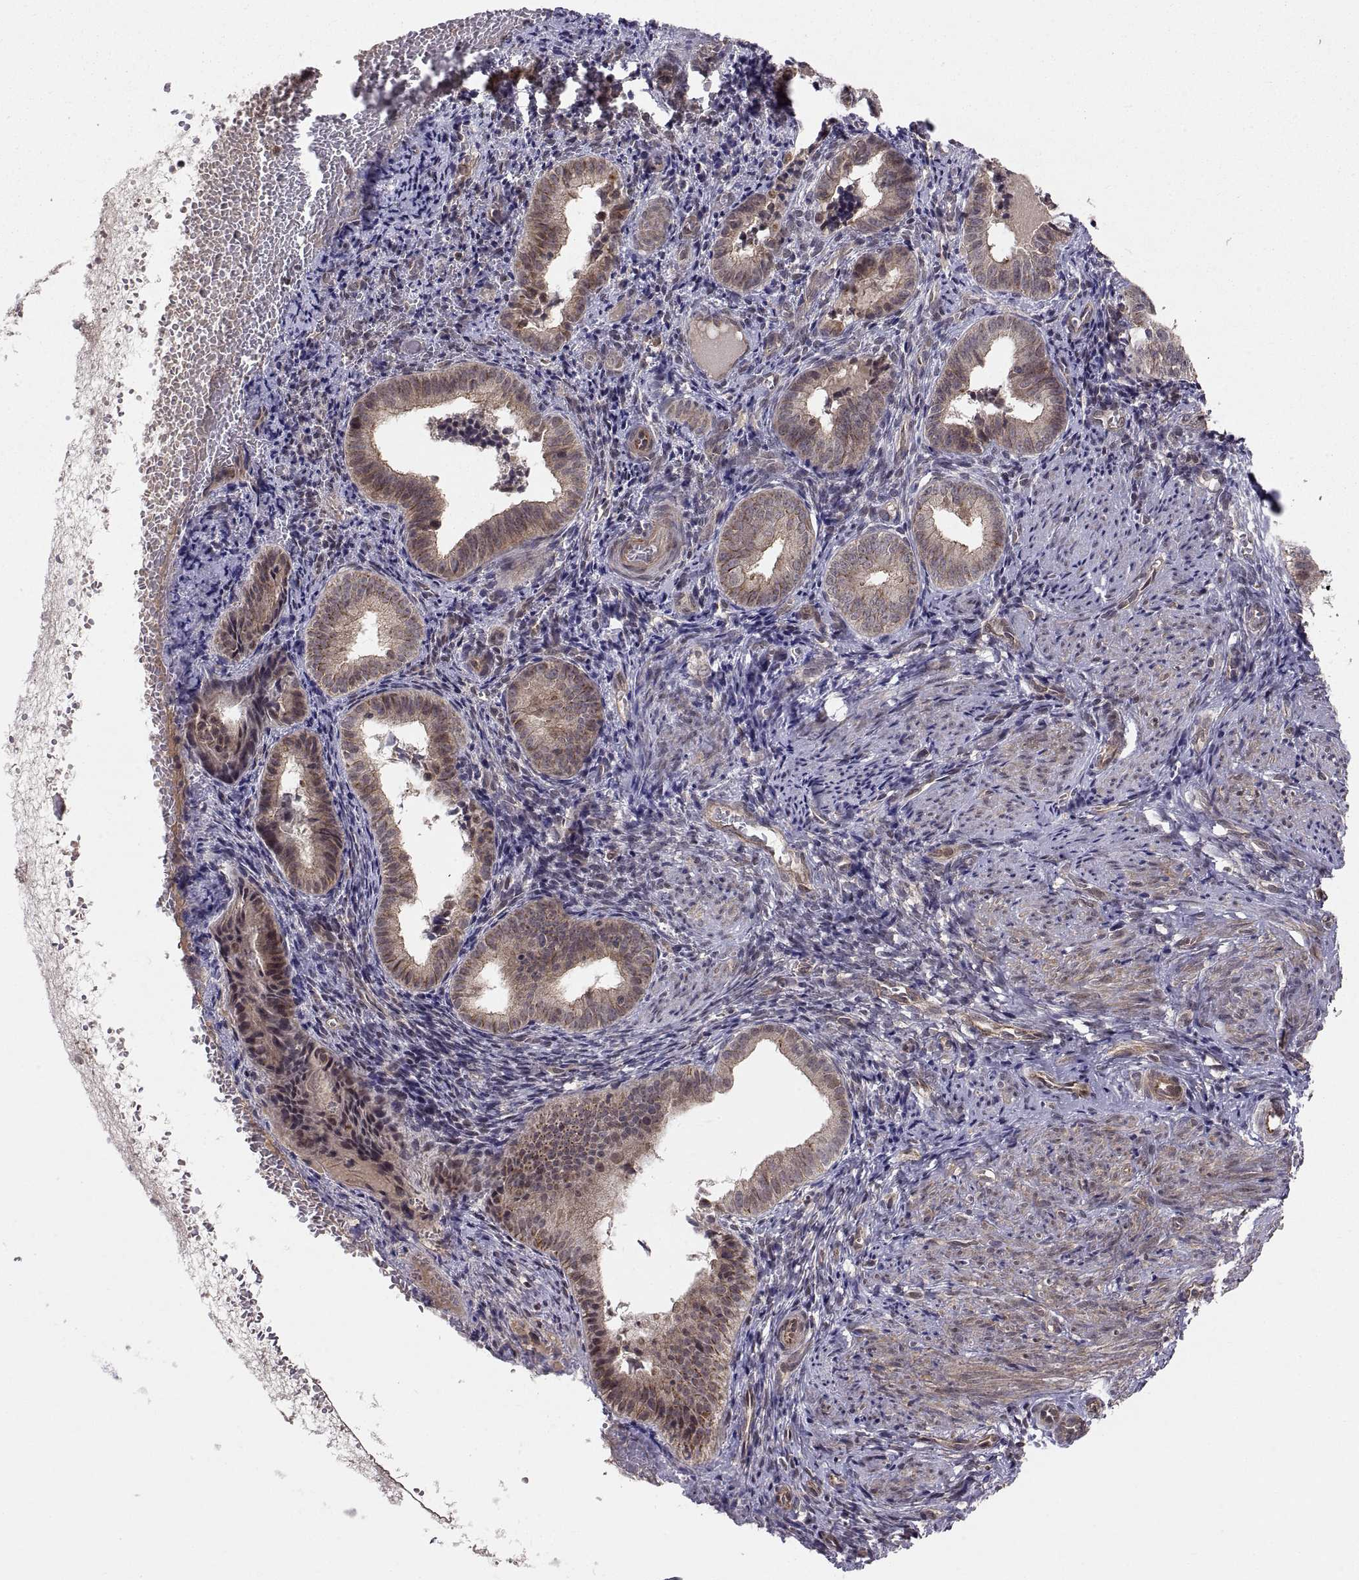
{"staining": {"intensity": "negative", "quantity": "none", "location": "none"}, "tissue": "endometrium", "cell_type": "Cells in endometrial stroma", "image_type": "normal", "snomed": [{"axis": "morphology", "description": "Normal tissue, NOS"}, {"axis": "topography", "description": "Endometrium"}], "caption": "This is an immunohistochemistry (IHC) photomicrograph of normal human endometrium. There is no expression in cells in endometrial stroma.", "gene": "ABL2", "patient": {"sex": "female", "age": 42}}